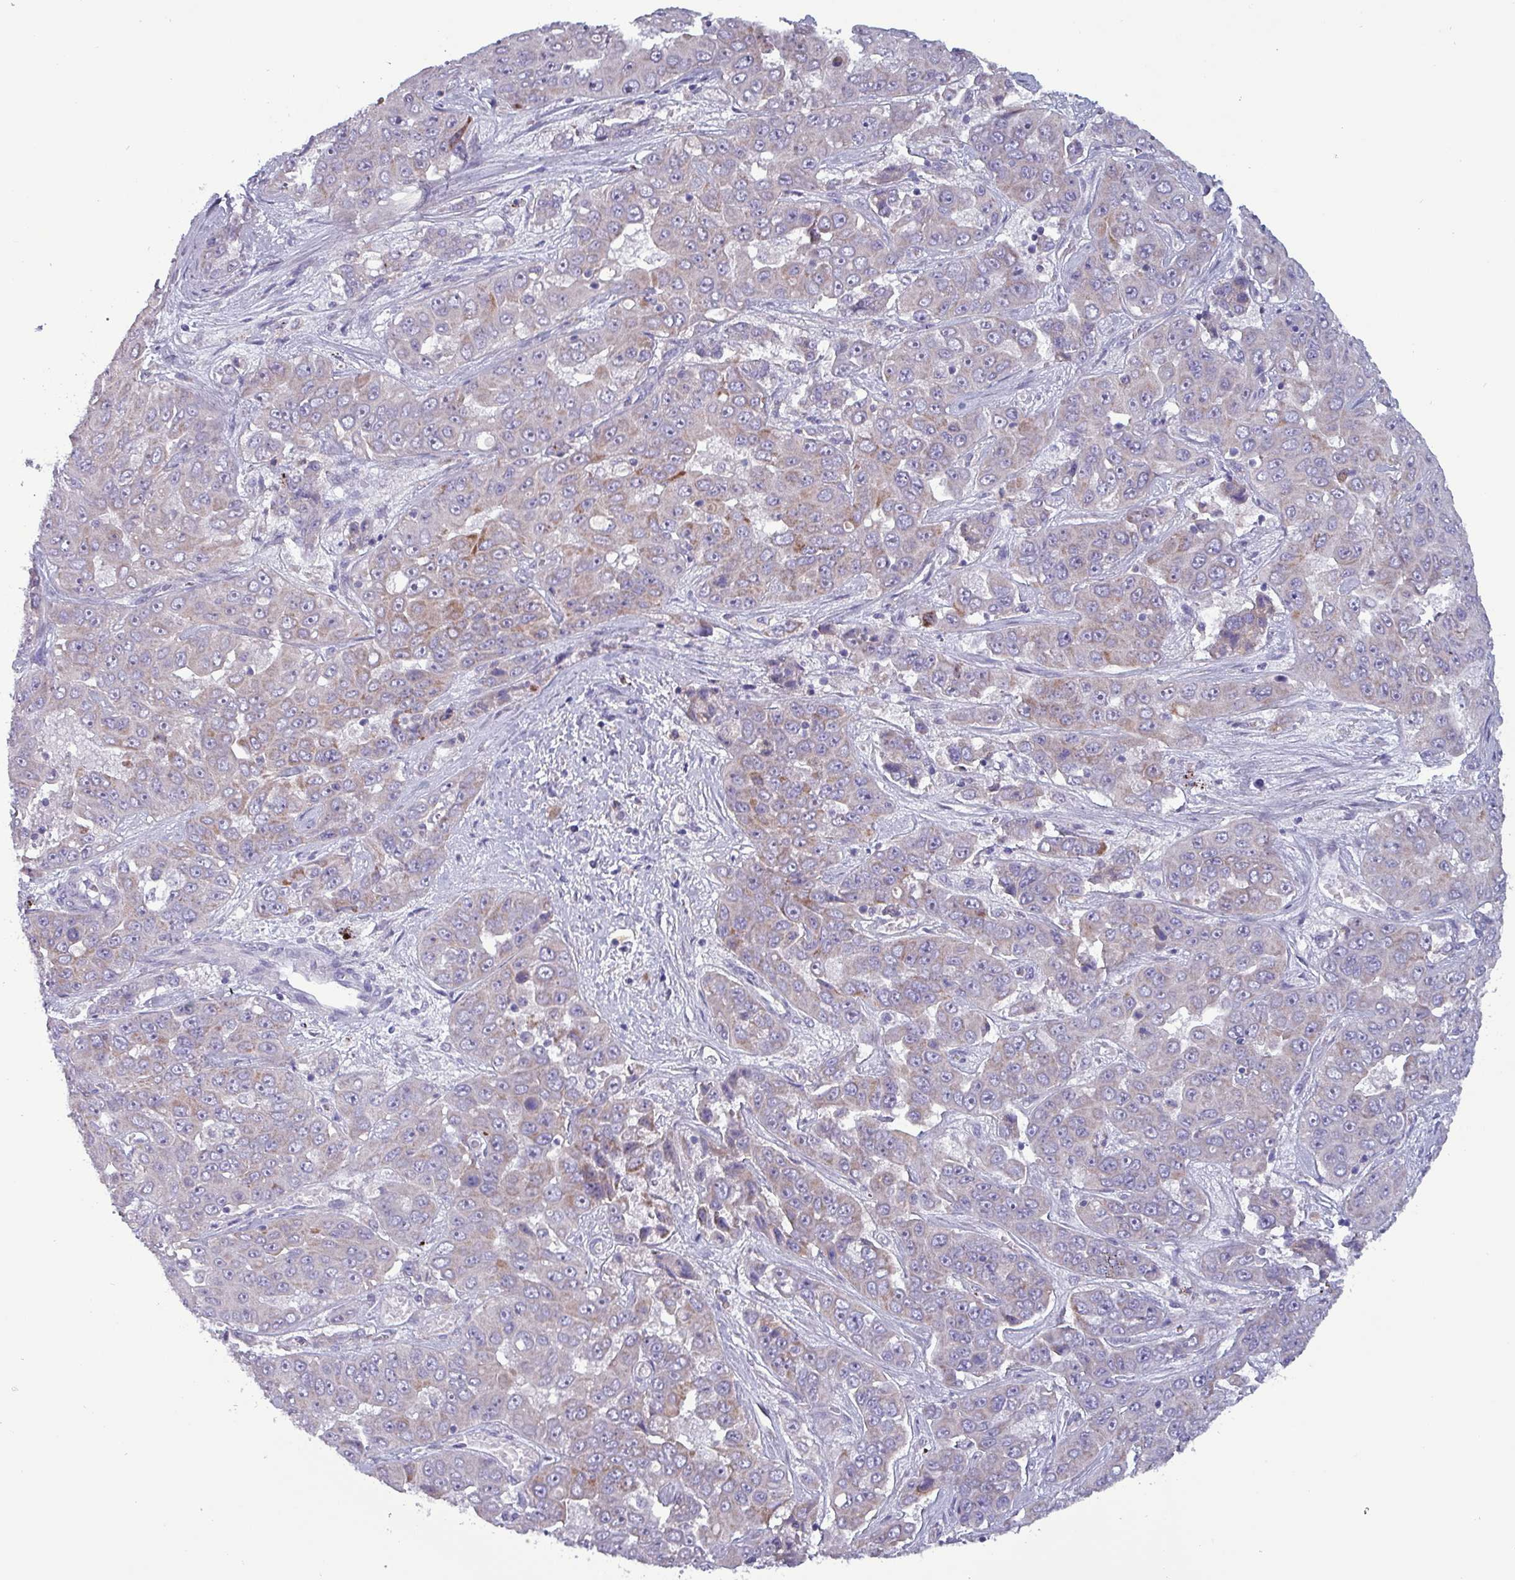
{"staining": {"intensity": "moderate", "quantity": "<25%", "location": "cytoplasmic/membranous"}, "tissue": "liver cancer", "cell_type": "Tumor cells", "image_type": "cancer", "snomed": [{"axis": "morphology", "description": "Cholangiocarcinoma"}, {"axis": "topography", "description": "Liver"}], "caption": "Immunohistochemical staining of human cholangiocarcinoma (liver) shows moderate cytoplasmic/membranous protein expression in about <25% of tumor cells.", "gene": "HSD3B7", "patient": {"sex": "female", "age": 52}}